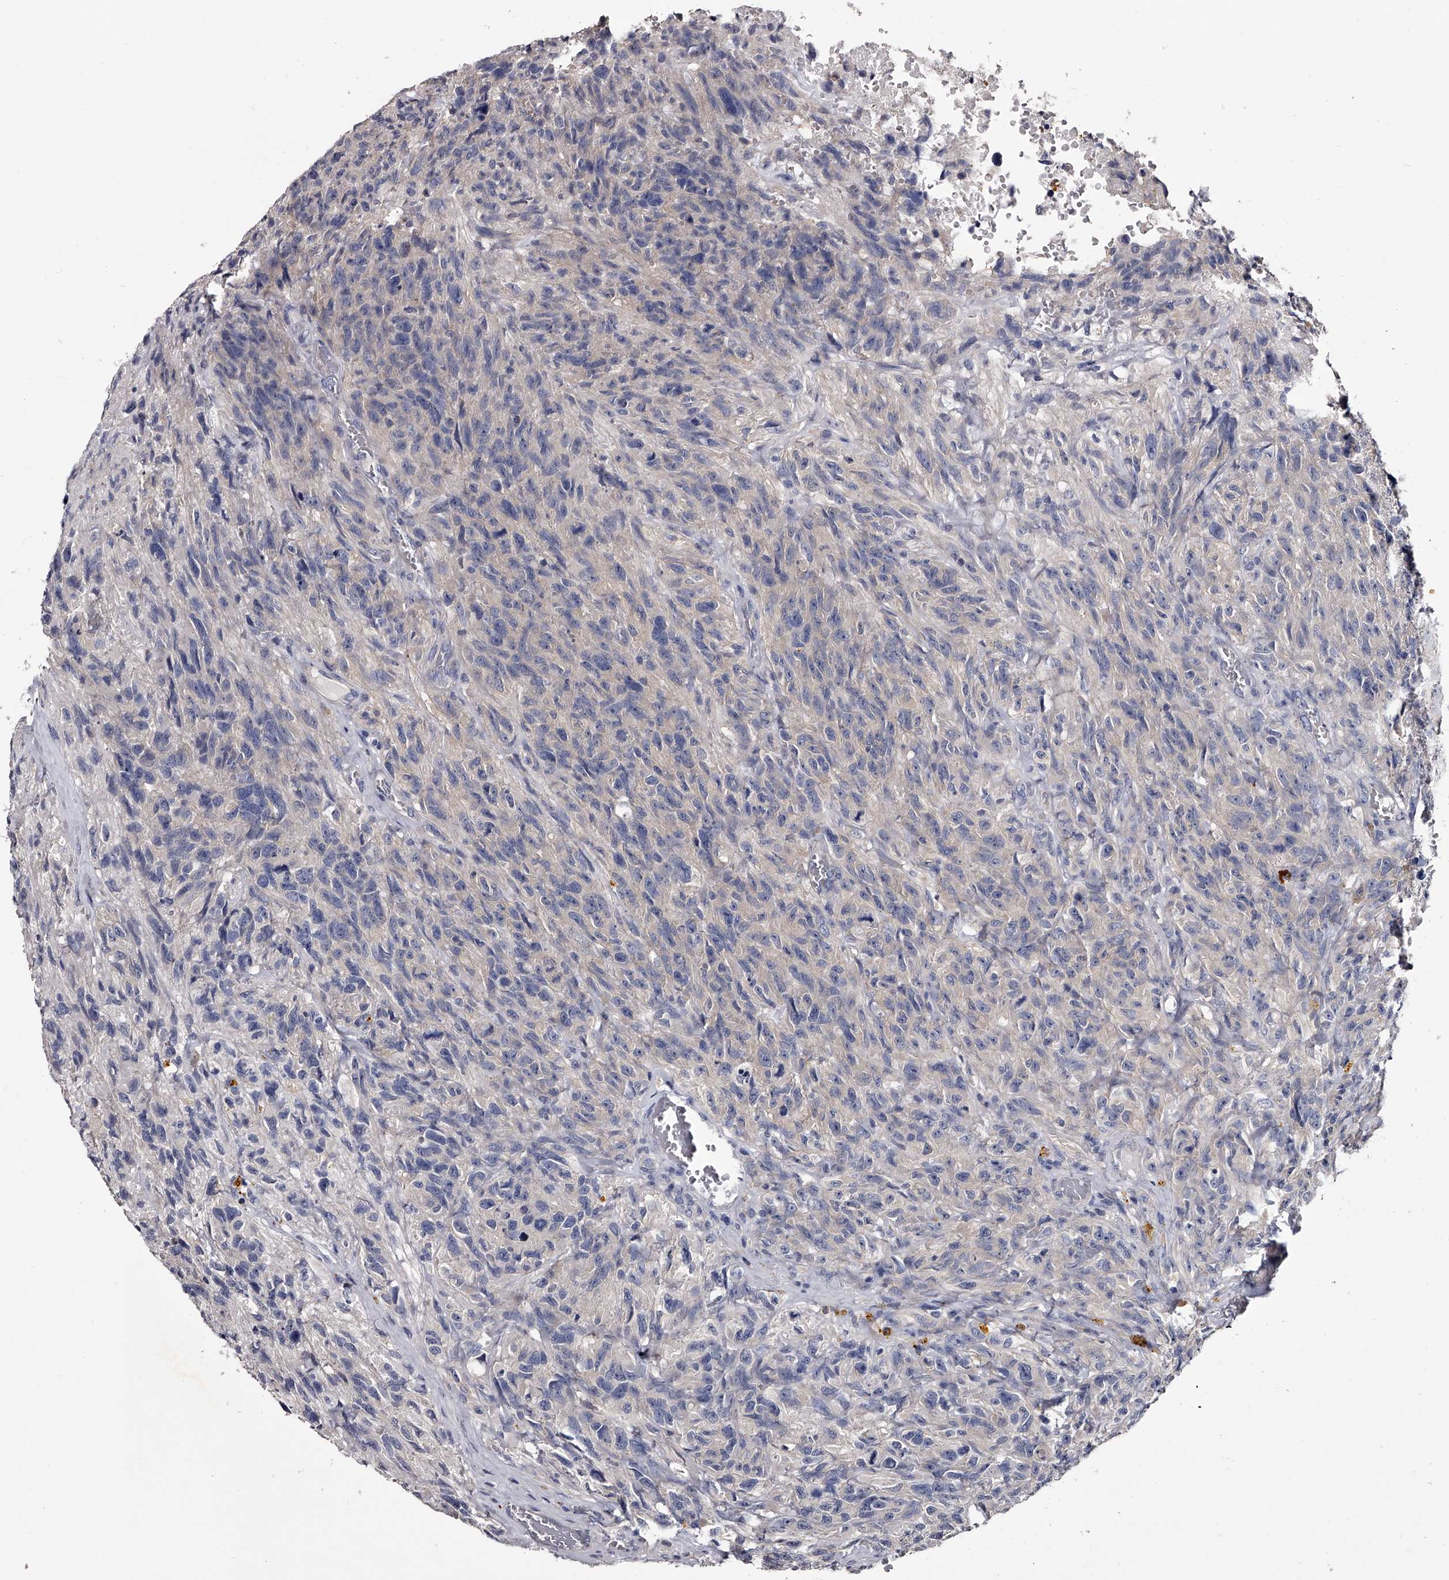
{"staining": {"intensity": "negative", "quantity": "none", "location": "none"}, "tissue": "glioma", "cell_type": "Tumor cells", "image_type": "cancer", "snomed": [{"axis": "morphology", "description": "Glioma, malignant, High grade"}, {"axis": "topography", "description": "Brain"}], "caption": "Protein analysis of glioma reveals no significant positivity in tumor cells.", "gene": "GAPVD1", "patient": {"sex": "male", "age": 69}}